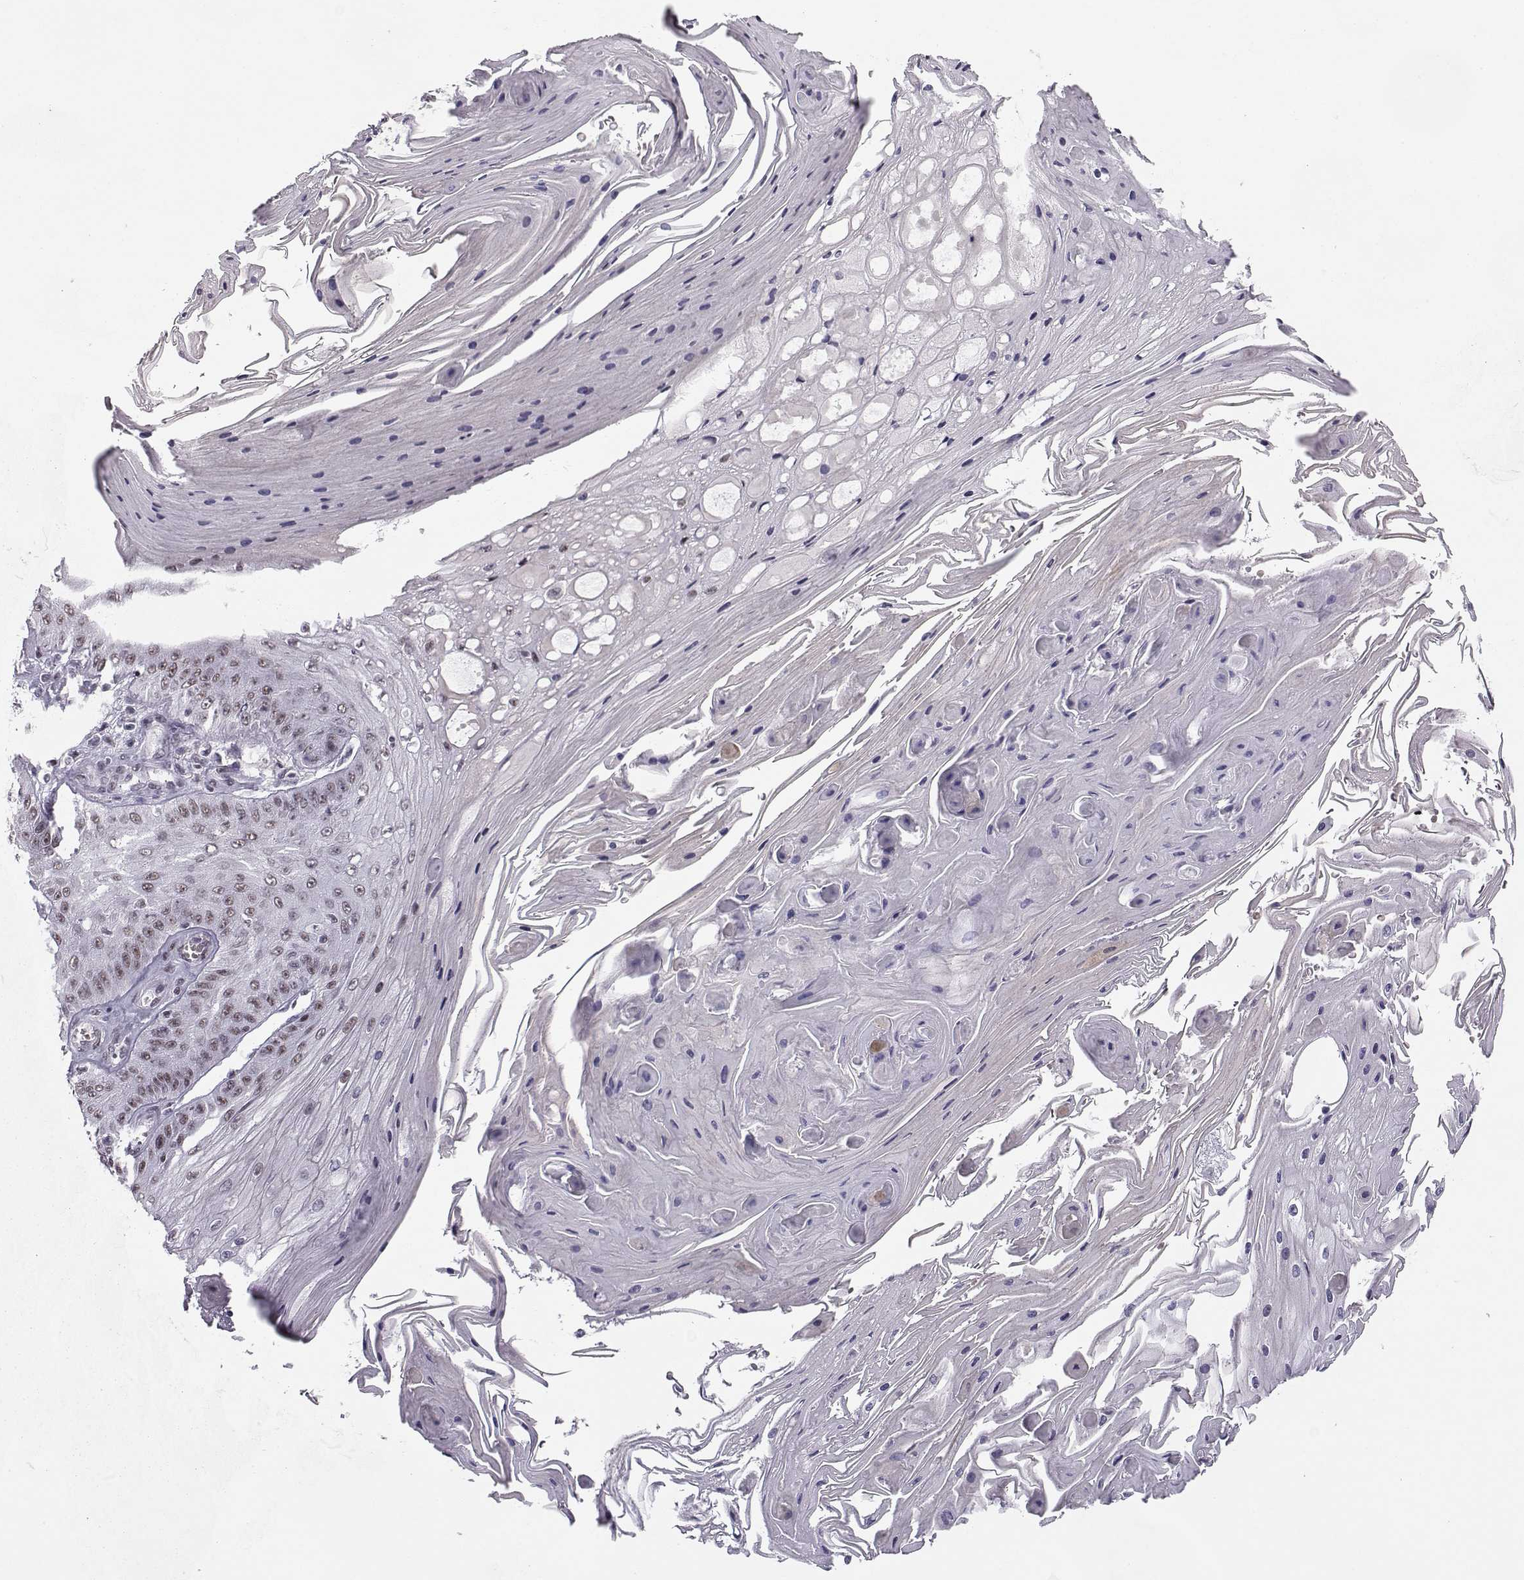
{"staining": {"intensity": "negative", "quantity": "none", "location": "none"}, "tissue": "skin cancer", "cell_type": "Tumor cells", "image_type": "cancer", "snomed": [{"axis": "morphology", "description": "Squamous cell carcinoma, NOS"}, {"axis": "topography", "description": "Skin"}], "caption": "IHC image of human skin cancer (squamous cell carcinoma) stained for a protein (brown), which displays no staining in tumor cells.", "gene": "LIN28A", "patient": {"sex": "male", "age": 70}}